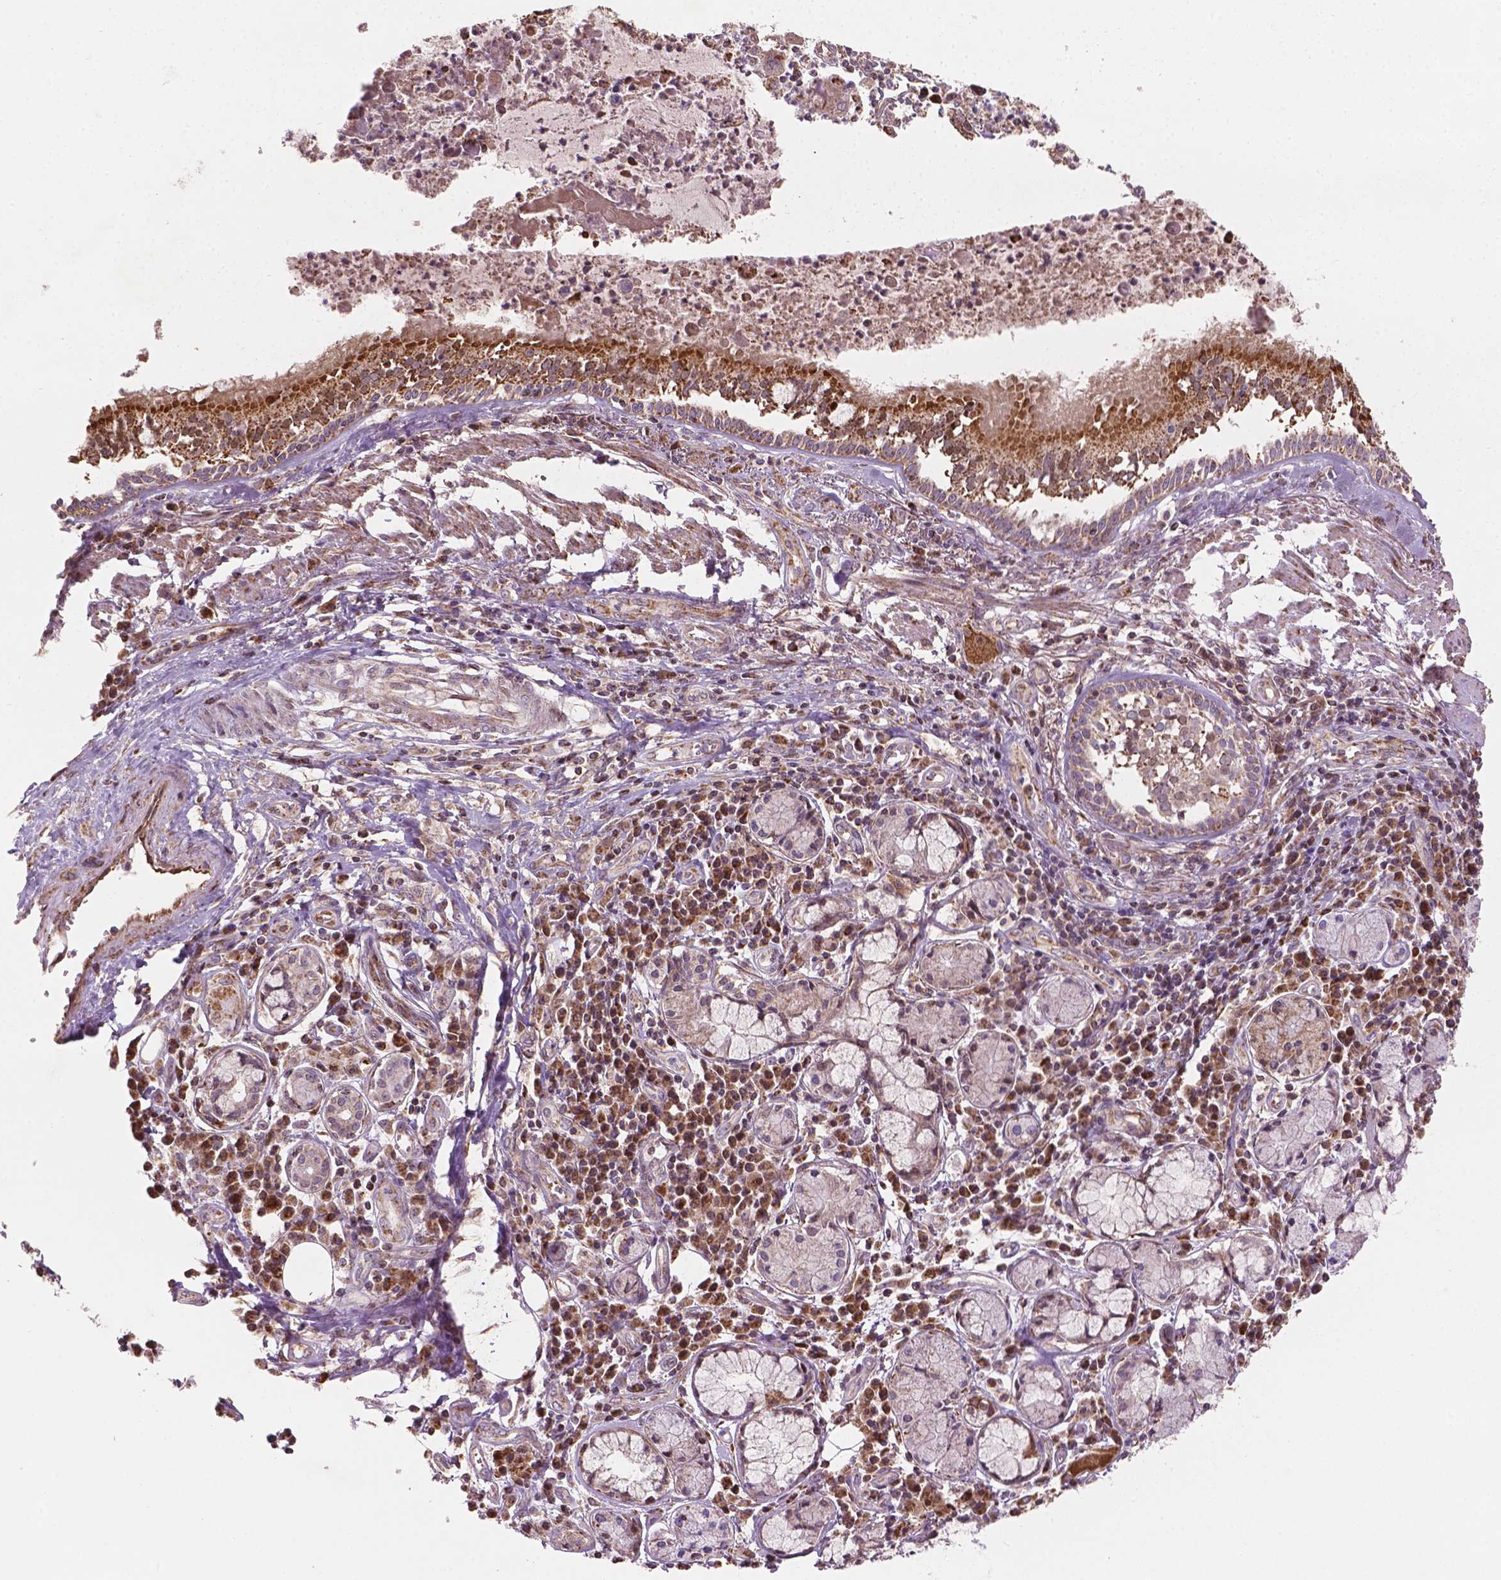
{"staining": {"intensity": "negative", "quantity": "none", "location": "none"}, "tissue": "lung cancer", "cell_type": "Tumor cells", "image_type": "cancer", "snomed": [{"axis": "morphology", "description": "Squamous cell carcinoma, NOS"}, {"axis": "morphology", "description": "Squamous cell carcinoma, metastatic, NOS"}, {"axis": "topography", "description": "Lung"}, {"axis": "topography", "description": "Pleura, NOS"}], "caption": "Histopathology image shows no protein positivity in tumor cells of lung metastatic squamous cell carcinoma tissue.", "gene": "HS3ST3A1", "patient": {"sex": "male", "age": 72}}